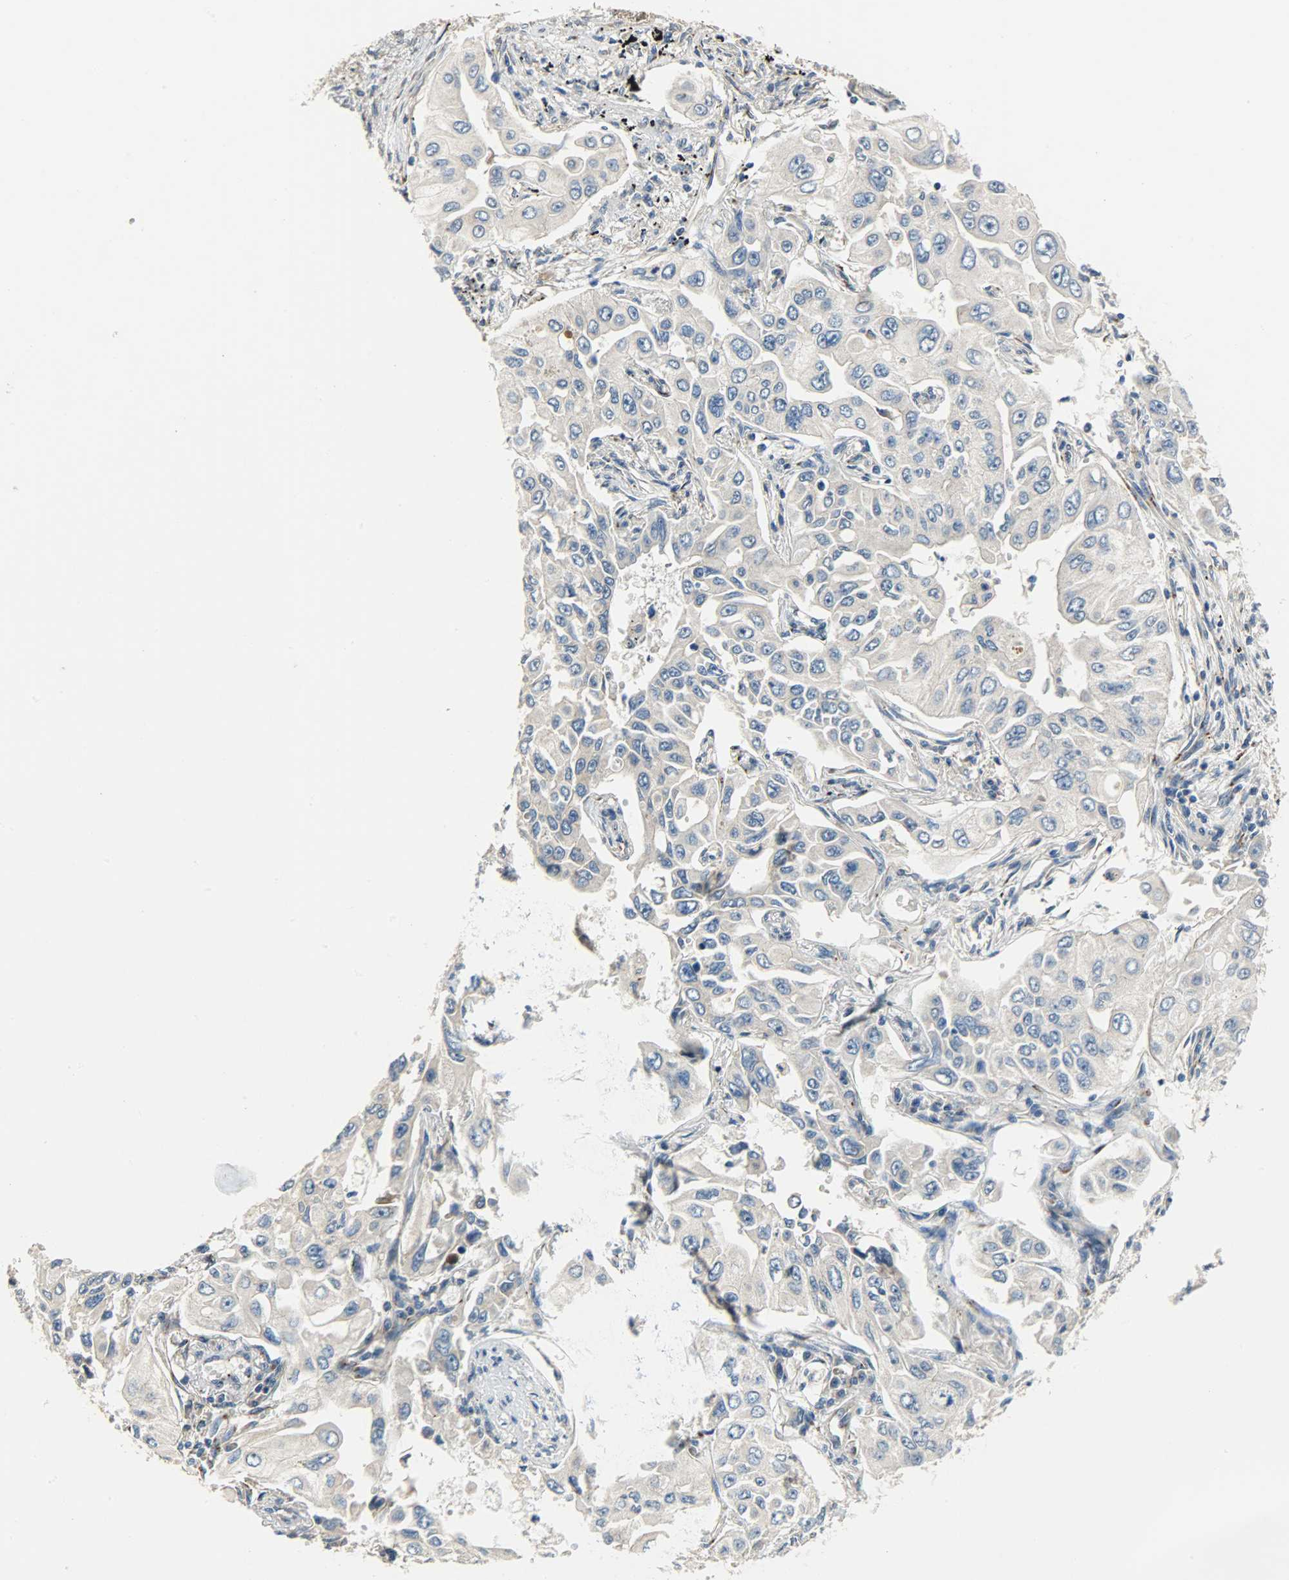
{"staining": {"intensity": "negative", "quantity": "none", "location": "none"}, "tissue": "lung cancer", "cell_type": "Tumor cells", "image_type": "cancer", "snomed": [{"axis": "morphology", "description": "Adenocarcinoma, NOS"}, {"axis": "topography", "description": "Lung"}], "caption": "Immunohistochemistry (IHC) photomicrograph of neoplastic tissue: human lung adenocarcinoma stained with DAB demonstrates no significant protein expression in tumor cells.", "gene": "KIAA1217", "patient": {"sex": "male", "age": 84}}